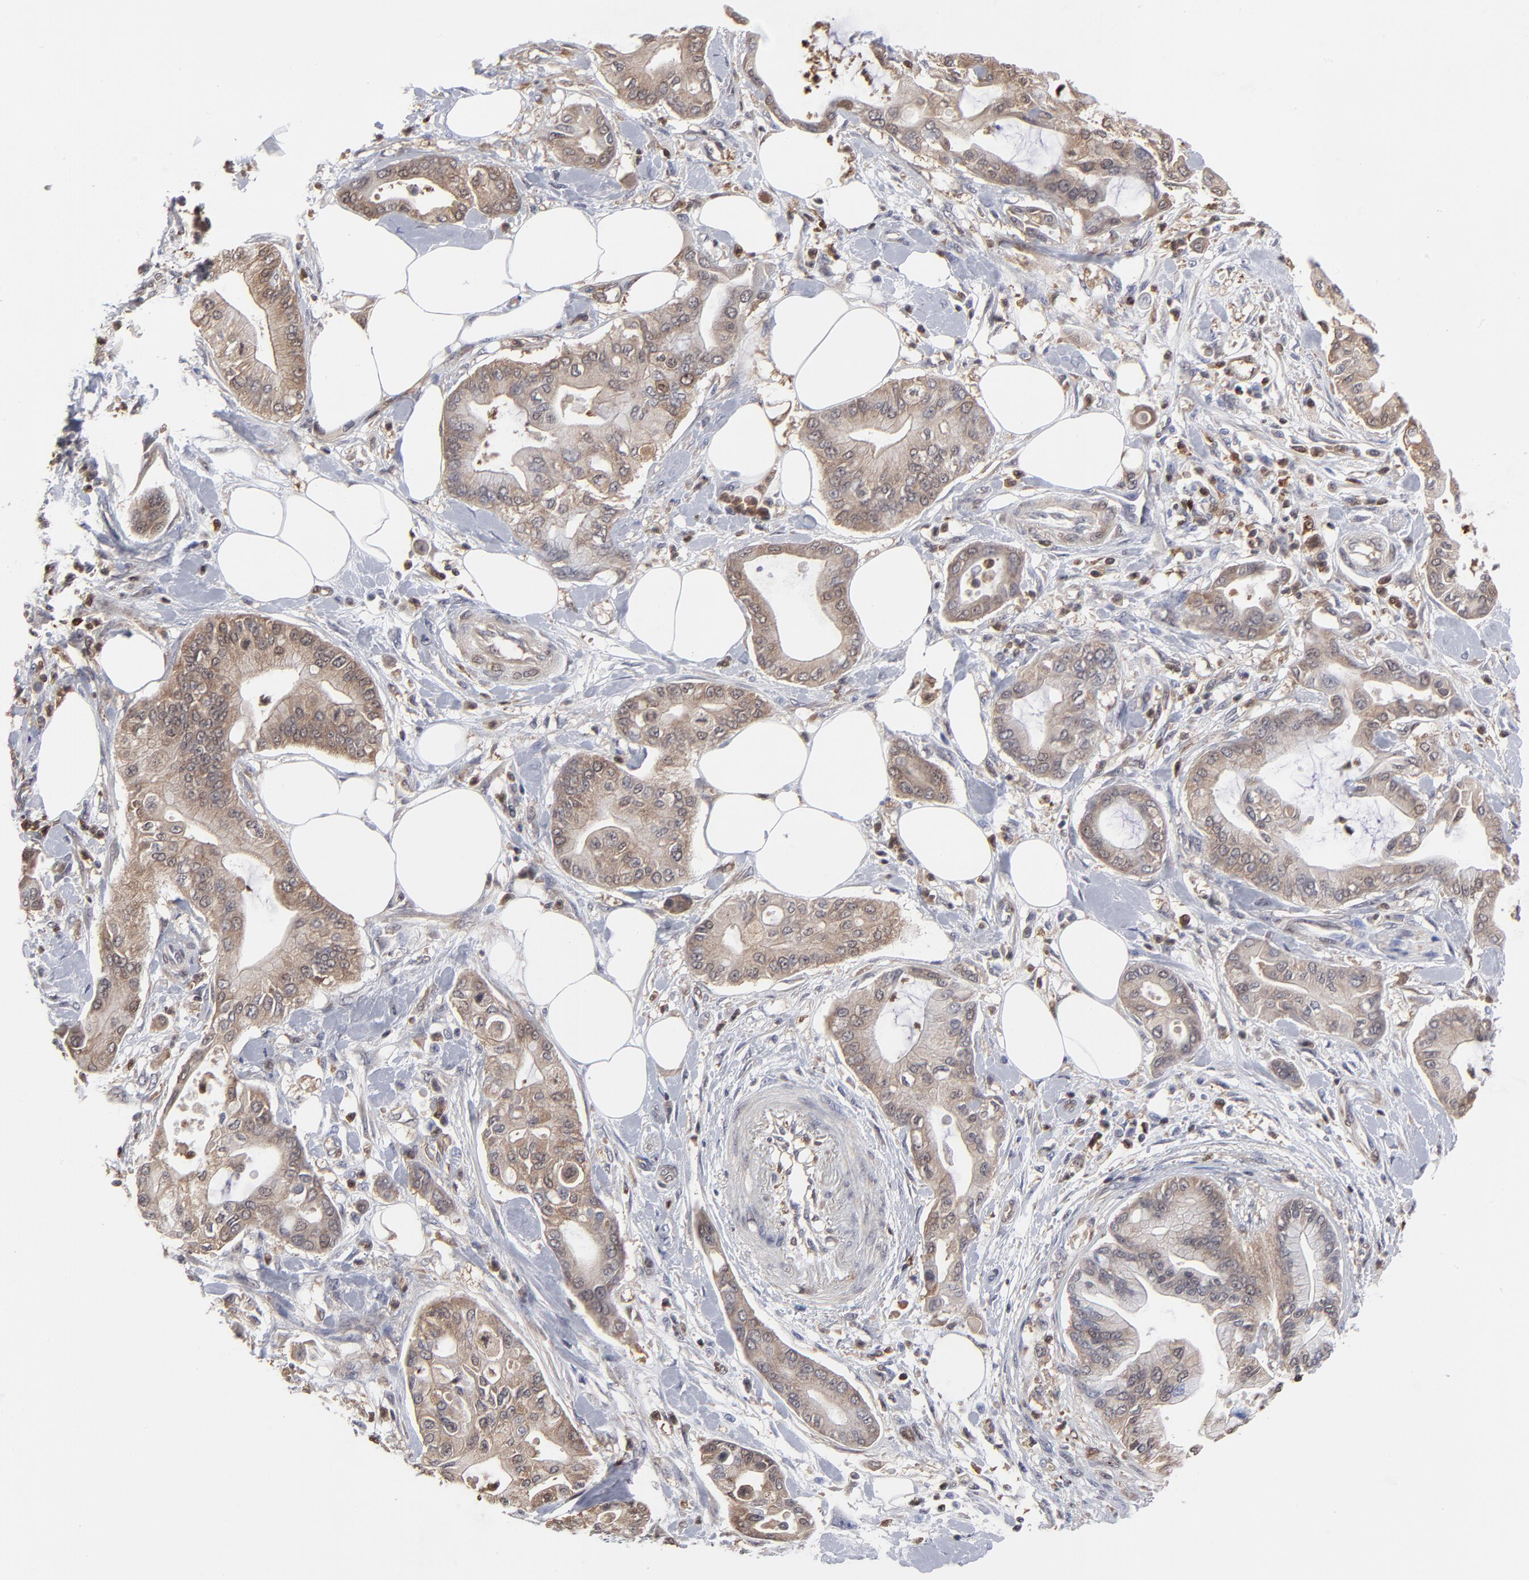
{"staining": {"intensity": "moderate", "quantity": ">75%", "location": "cytoplasmic/membranous"}, "tissue": "pancreatic cancer", "cell_type": "Tumor cells", "image_type": "cancer", "snomed": [{"axis": "morphology", "description": "Adenocarcinoma, NOS"}, {"axis": "morphology", "description": "Adenocarcinoma, metastatic, NOS"}, {"axis": "topography", "description": "Lymph node"}, {"axis": "topography", "description": "Pancreas"}, {"axis": "topography", "description": "Duodenum"}], "caption": "Protein staining by immunohistochemistry (IHC) displays moderate cytoplasmic/membranous expression in approximately >75% of tumor cells in pancreatic adenocarcinoma. (DAB (3,3'-diaminobenzidine) IHC with brightfield microscopy, high magnification).", "gene": "MAP2K1", "patient": {"sex": "female", "age": 64}}